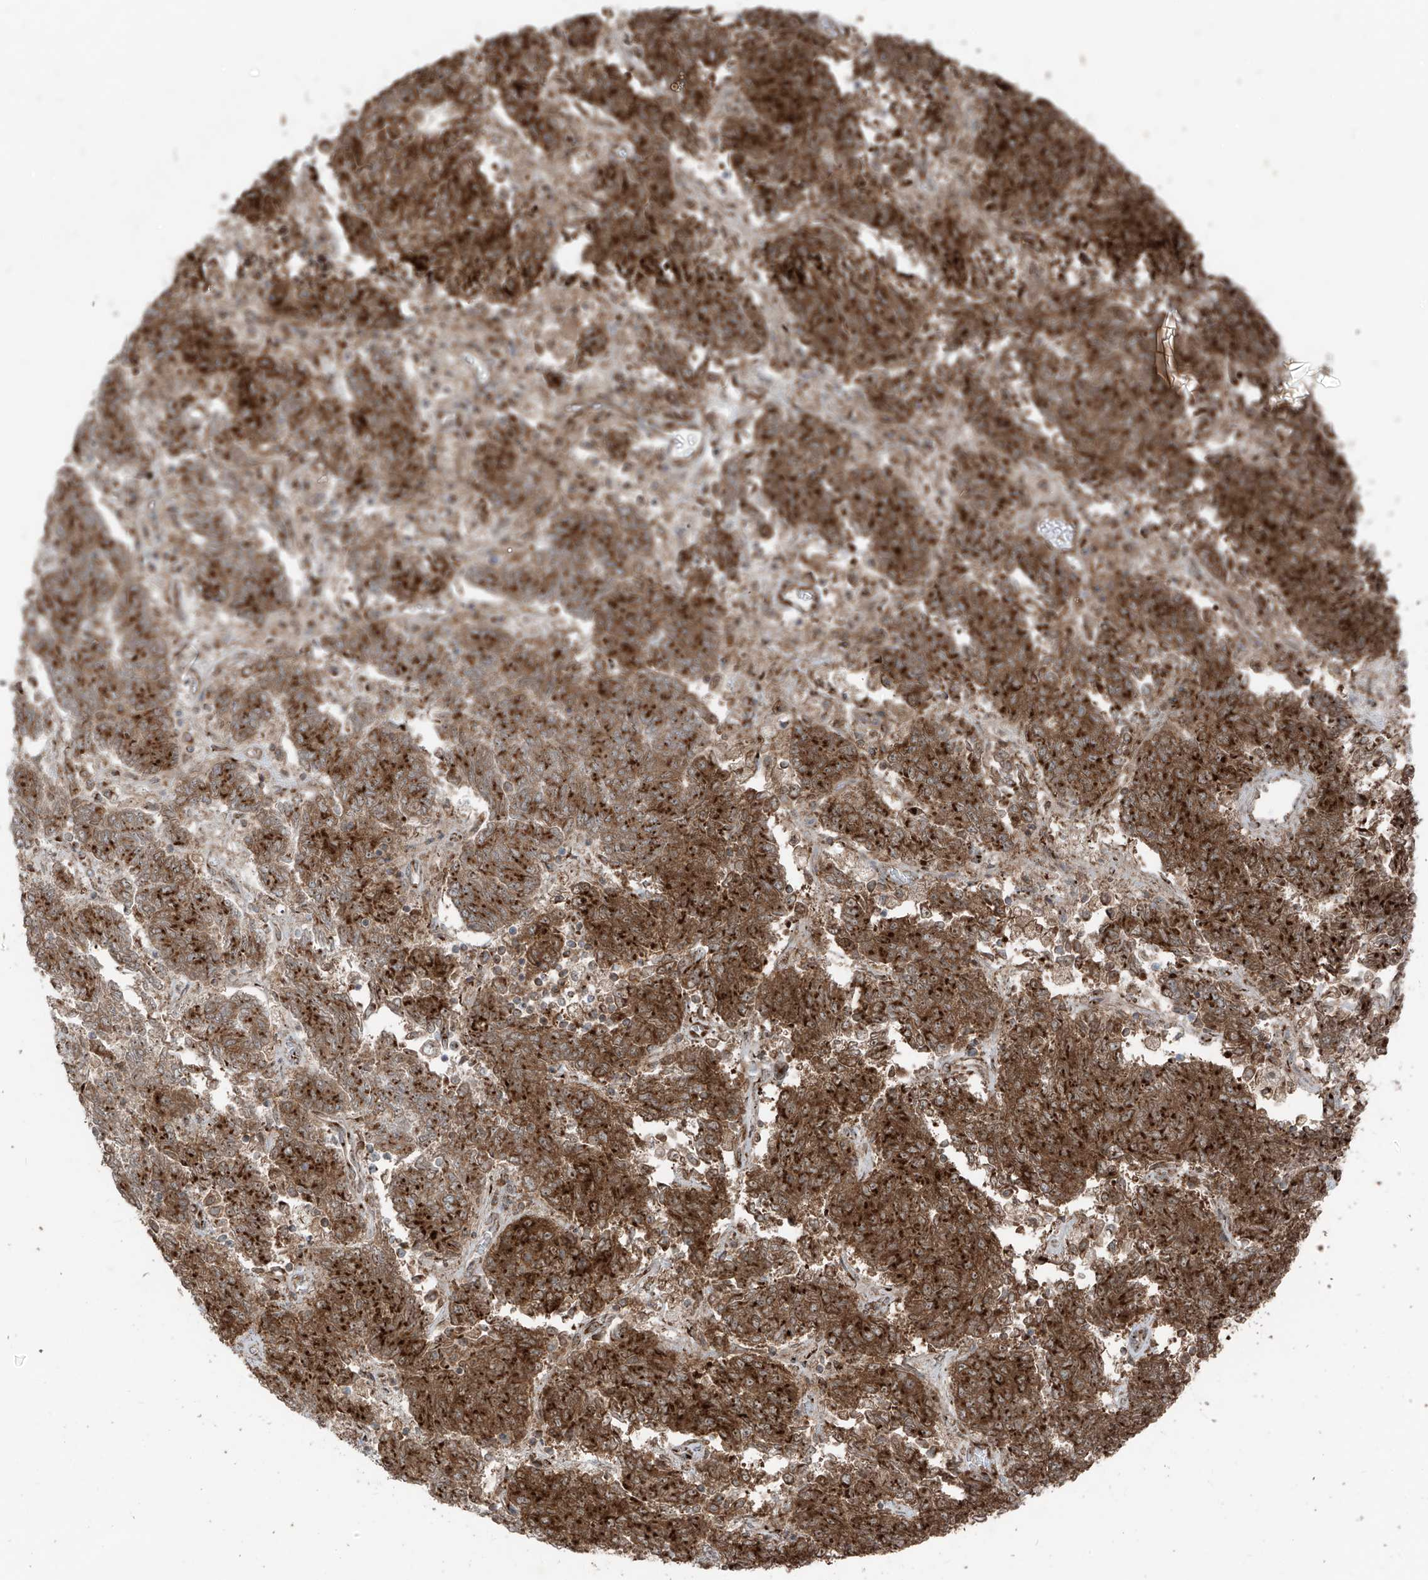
{"staining": {"intensity": "strong", "quantity": ">75%", "location": "cytoplasmic/membranous"}, "tissue": "endometrial cancer", "cell_type": "Tumor cells", "image_type": "cancer", "snomed": [{"axis": "morphology", "description": "Adenocarcinoma, NOS"}, {"axis": "topography", "description": "Endometrium"}], "caption": "A brown stain shows strong cytoplasmic/membranous expression of a protein in endometrial cancer tumor cells.", "gene": "ERLEC1", "patient": {"sex": "female", "age": 80}}